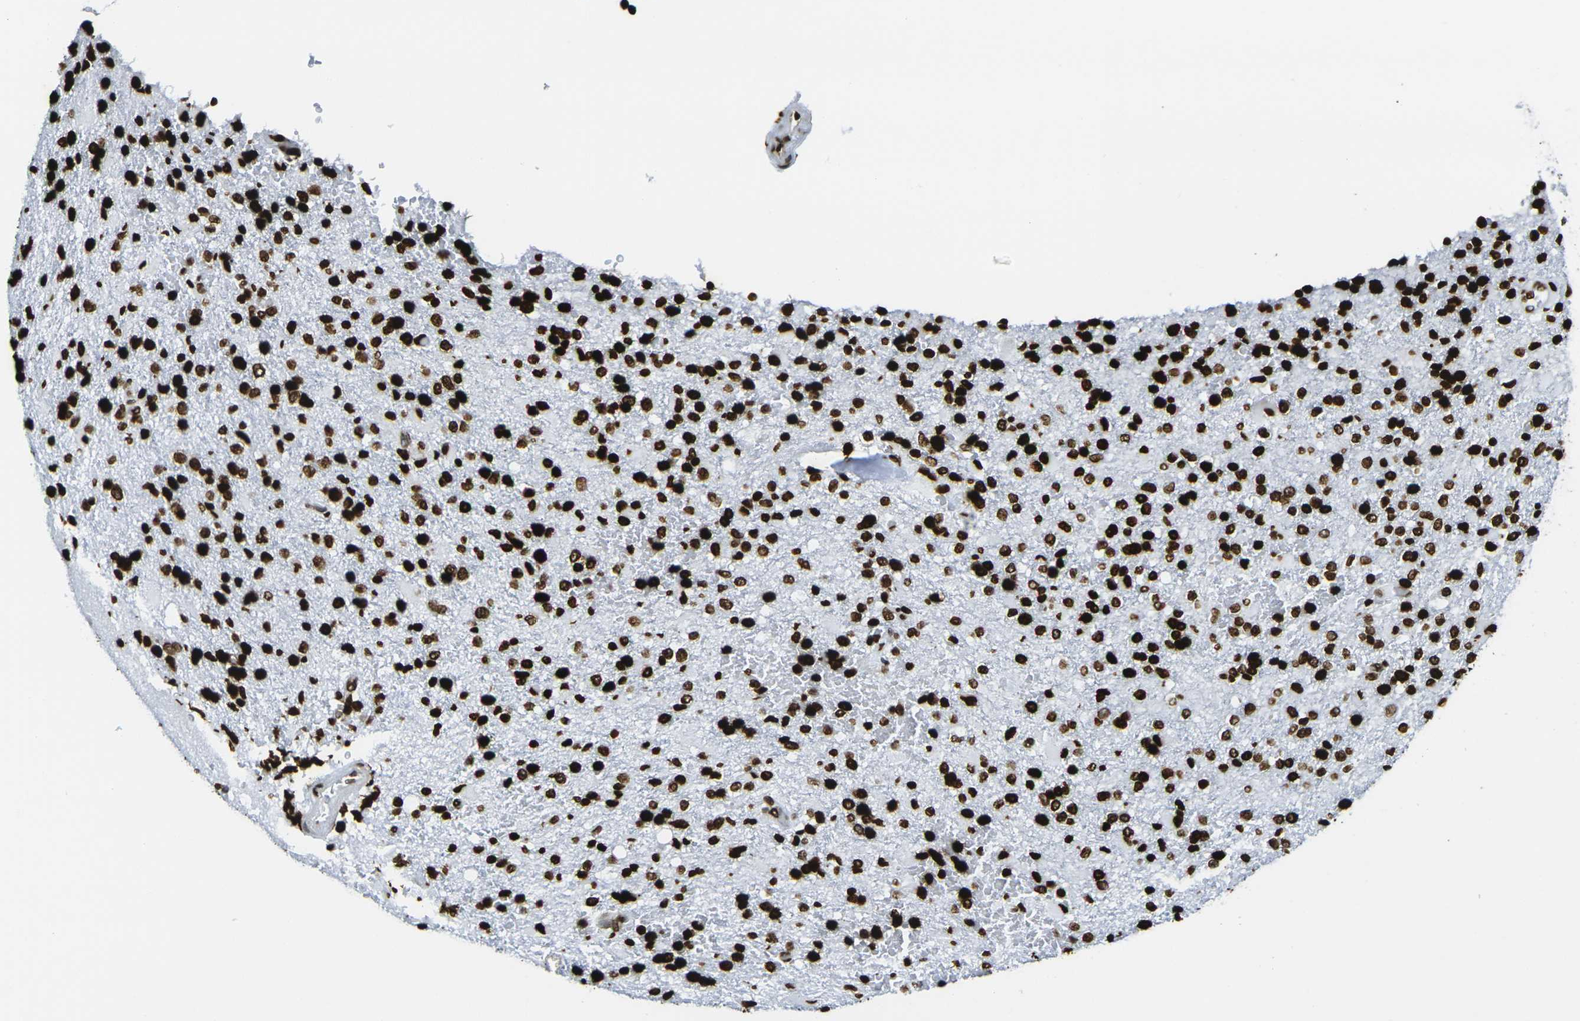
{"staining": {"intensity": "strong", "quantity": ">75%", "location": "nuclear"}, "tissue": "glioma", "cell_type": "Tumor cells", "image_type": "cancer", "snomed": [{"axis": "morphology", "description": "Glioma, malignant, High grade"}, {"axis": "topography", "description": "Brain"}], "caption": "Immunohistochemical staining of glioma demonstrates strong nuclear protein positivity in about >75% of tumor cells.", "gene": "H2AX", "patient": {"sex": "male", "age": 71}}